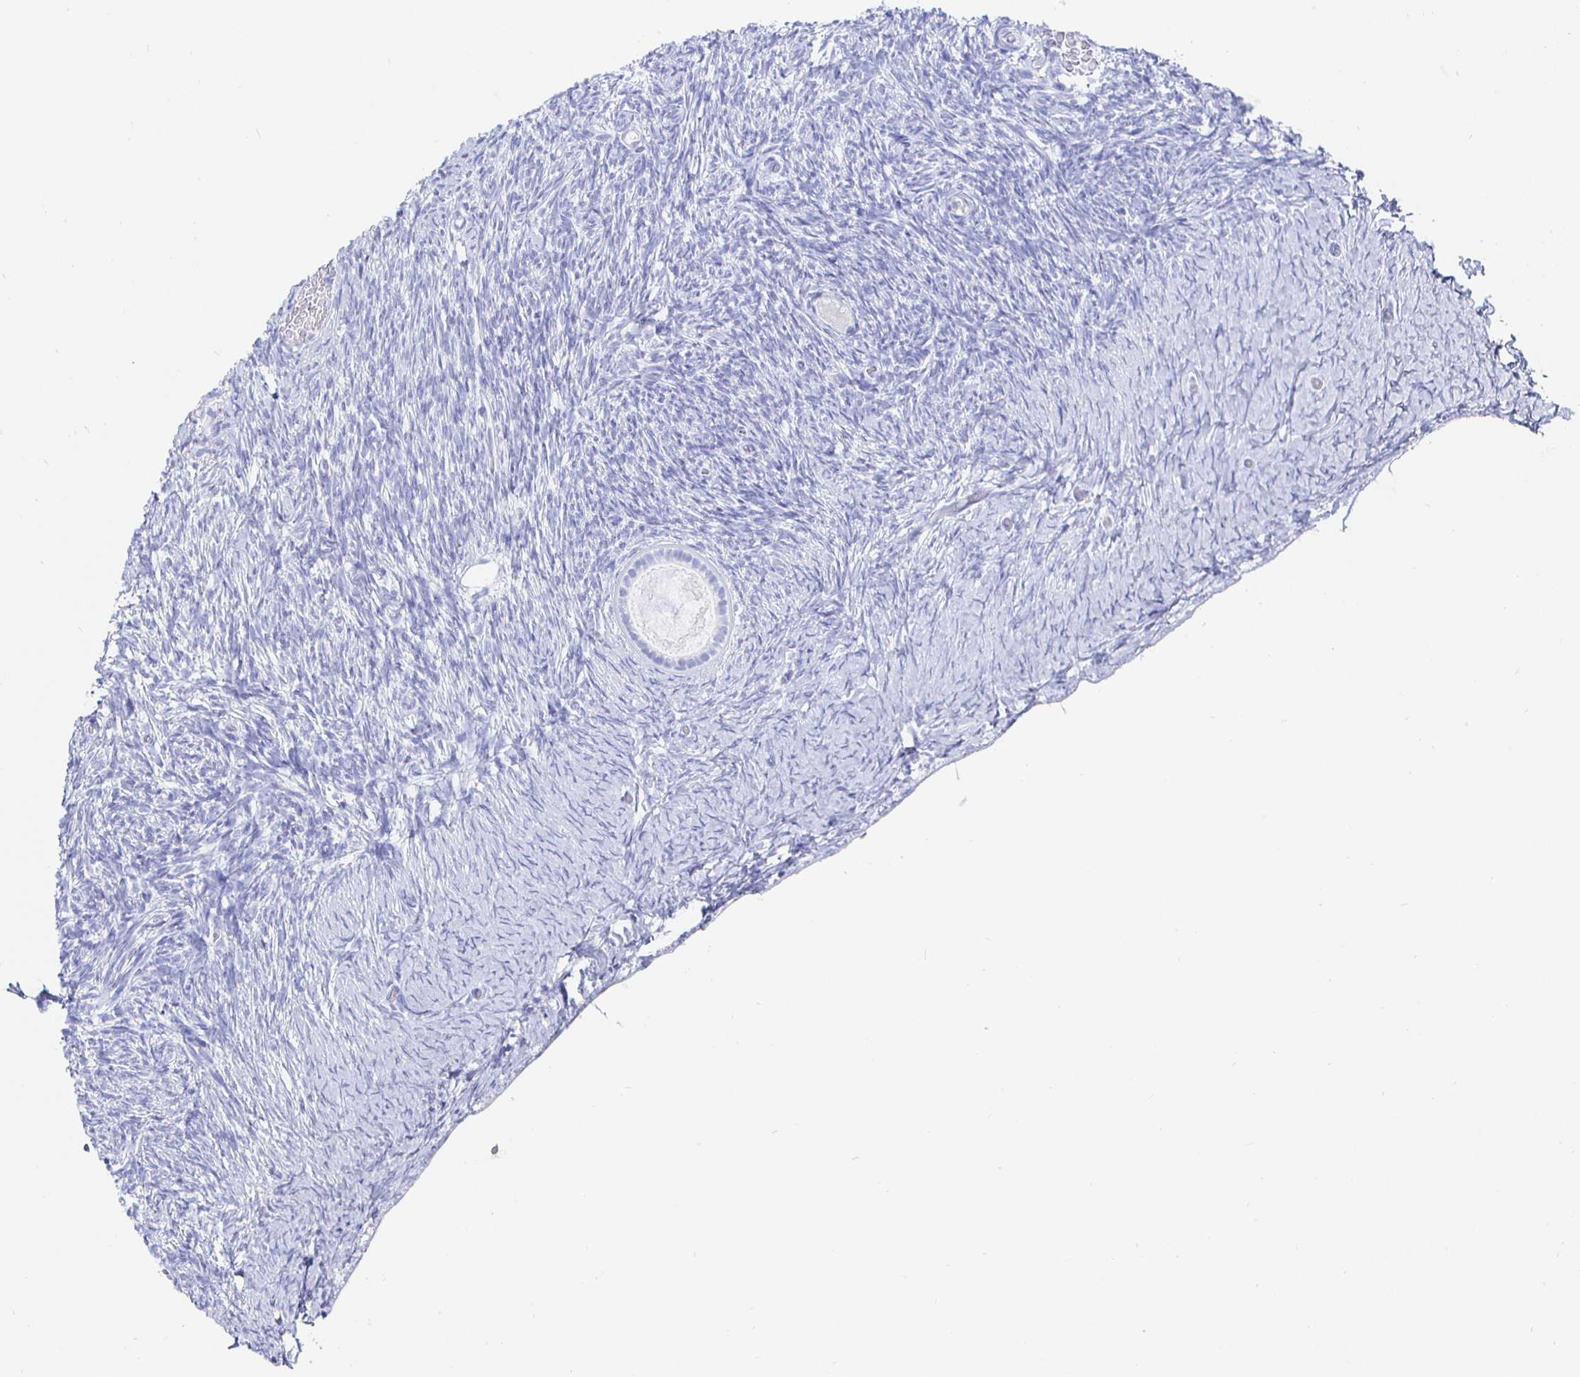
{"staining": {"intensity": "negative", "quantity": "none", "location": "none"}, "tissue": "ovary", "cell_type": "Follicle cells", "image_type": "normal", "snomed": [{"axis": "morphology", "description": "Normal tissue, NOS"}, {"axis": "topography", "description": "Ovary"}], "caption": "Immunohistochemistry image of benign ovary: ovary stained with DAB demonstrates no significant protein expression in follicle cells.", "gene": "CLCA1", "patient": {"sex": "female", "age": 39}}